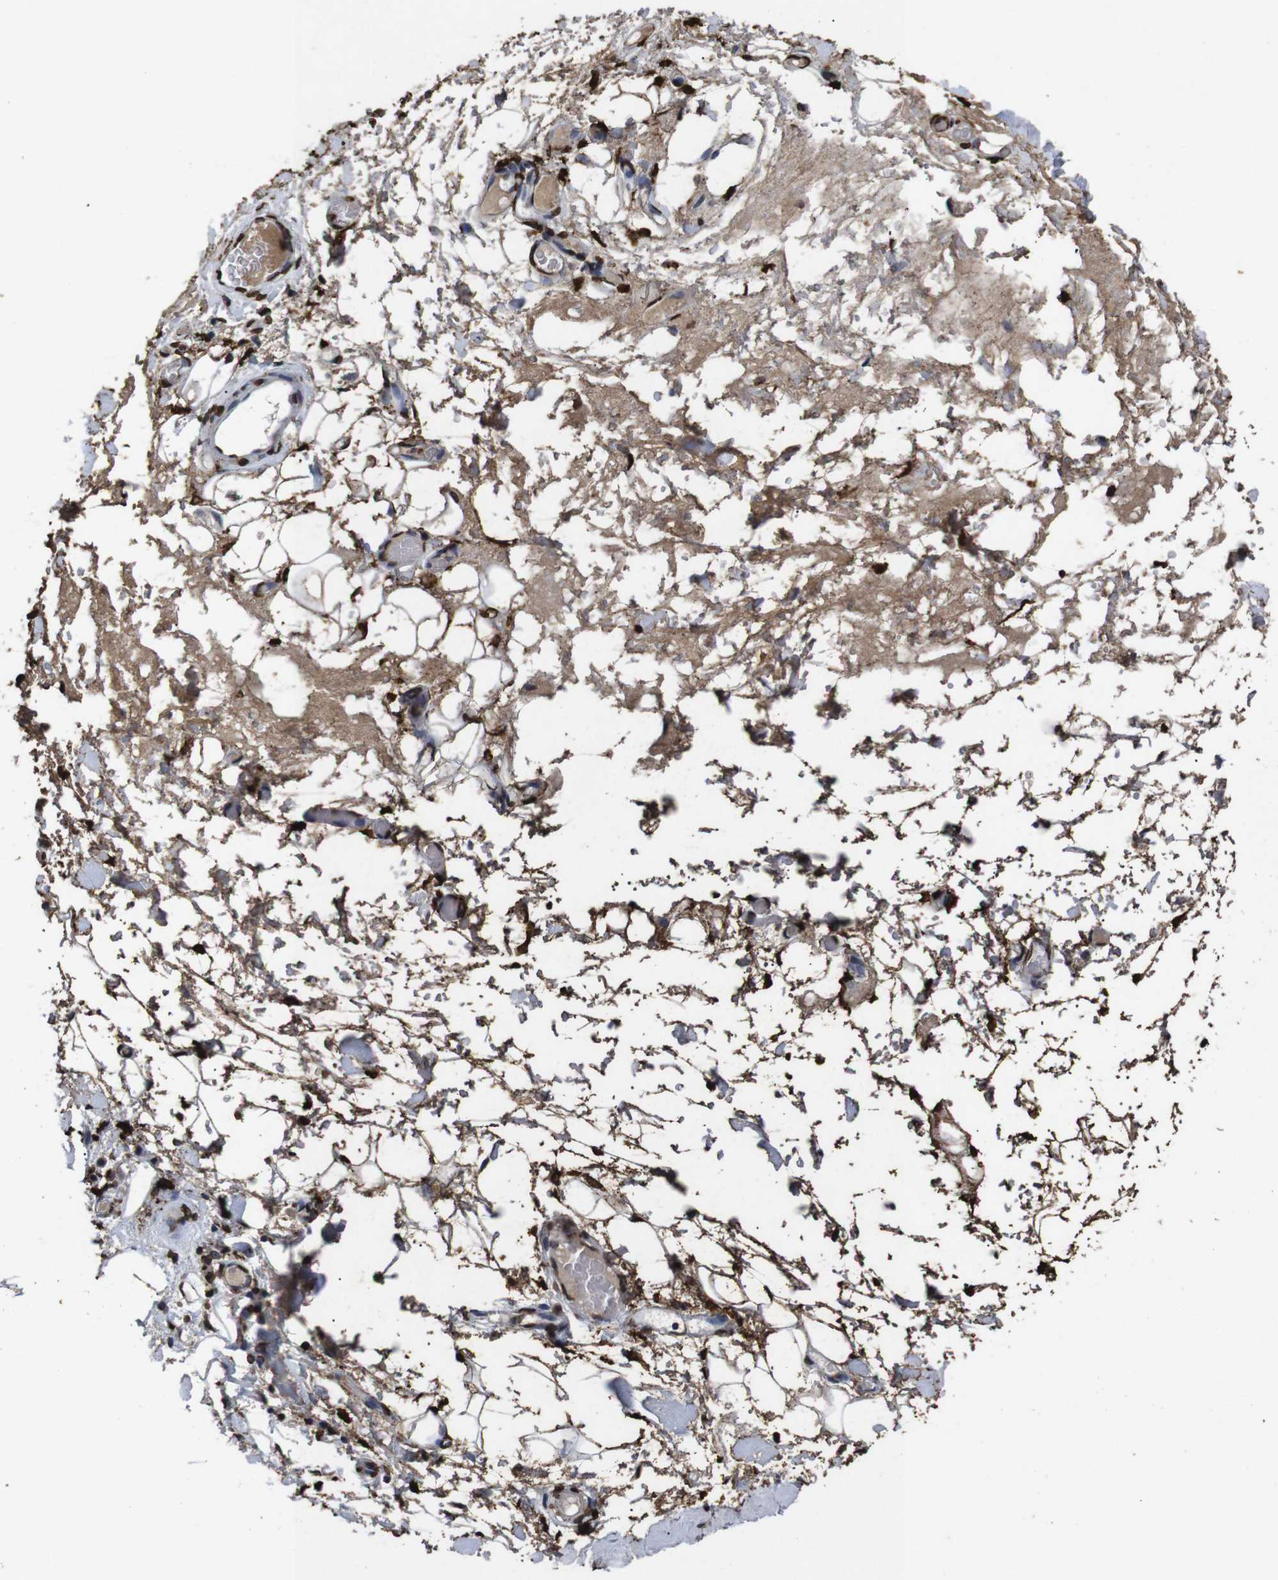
{"staining": {"intensity": "strong", "quantity": ">75%", "location": "nuclear"}, "tissue": "adipose tissue", "cell_type": "Adipocytes", "image_type": "normal", "snomed": [{"axis": "morphology", "description": "Normal tissue, NOS"}, {"axis": "morphology", "description": "Adenocarcinoma, NOS"}, {"axis": "topography", "description": "Esophagus"}], "caption": "Immunohistochemistry (IHC) photomicrograph of unremarkable adipose tissue: human adipose tissue stained using immunohistochemistry exhibits high levels of strong protein expression localized specifically in the nuclear of adipocytes, appearing as a nuclear brown color.", "gene": "MDM2", "patient": {"sex": "male", "age": 62}}